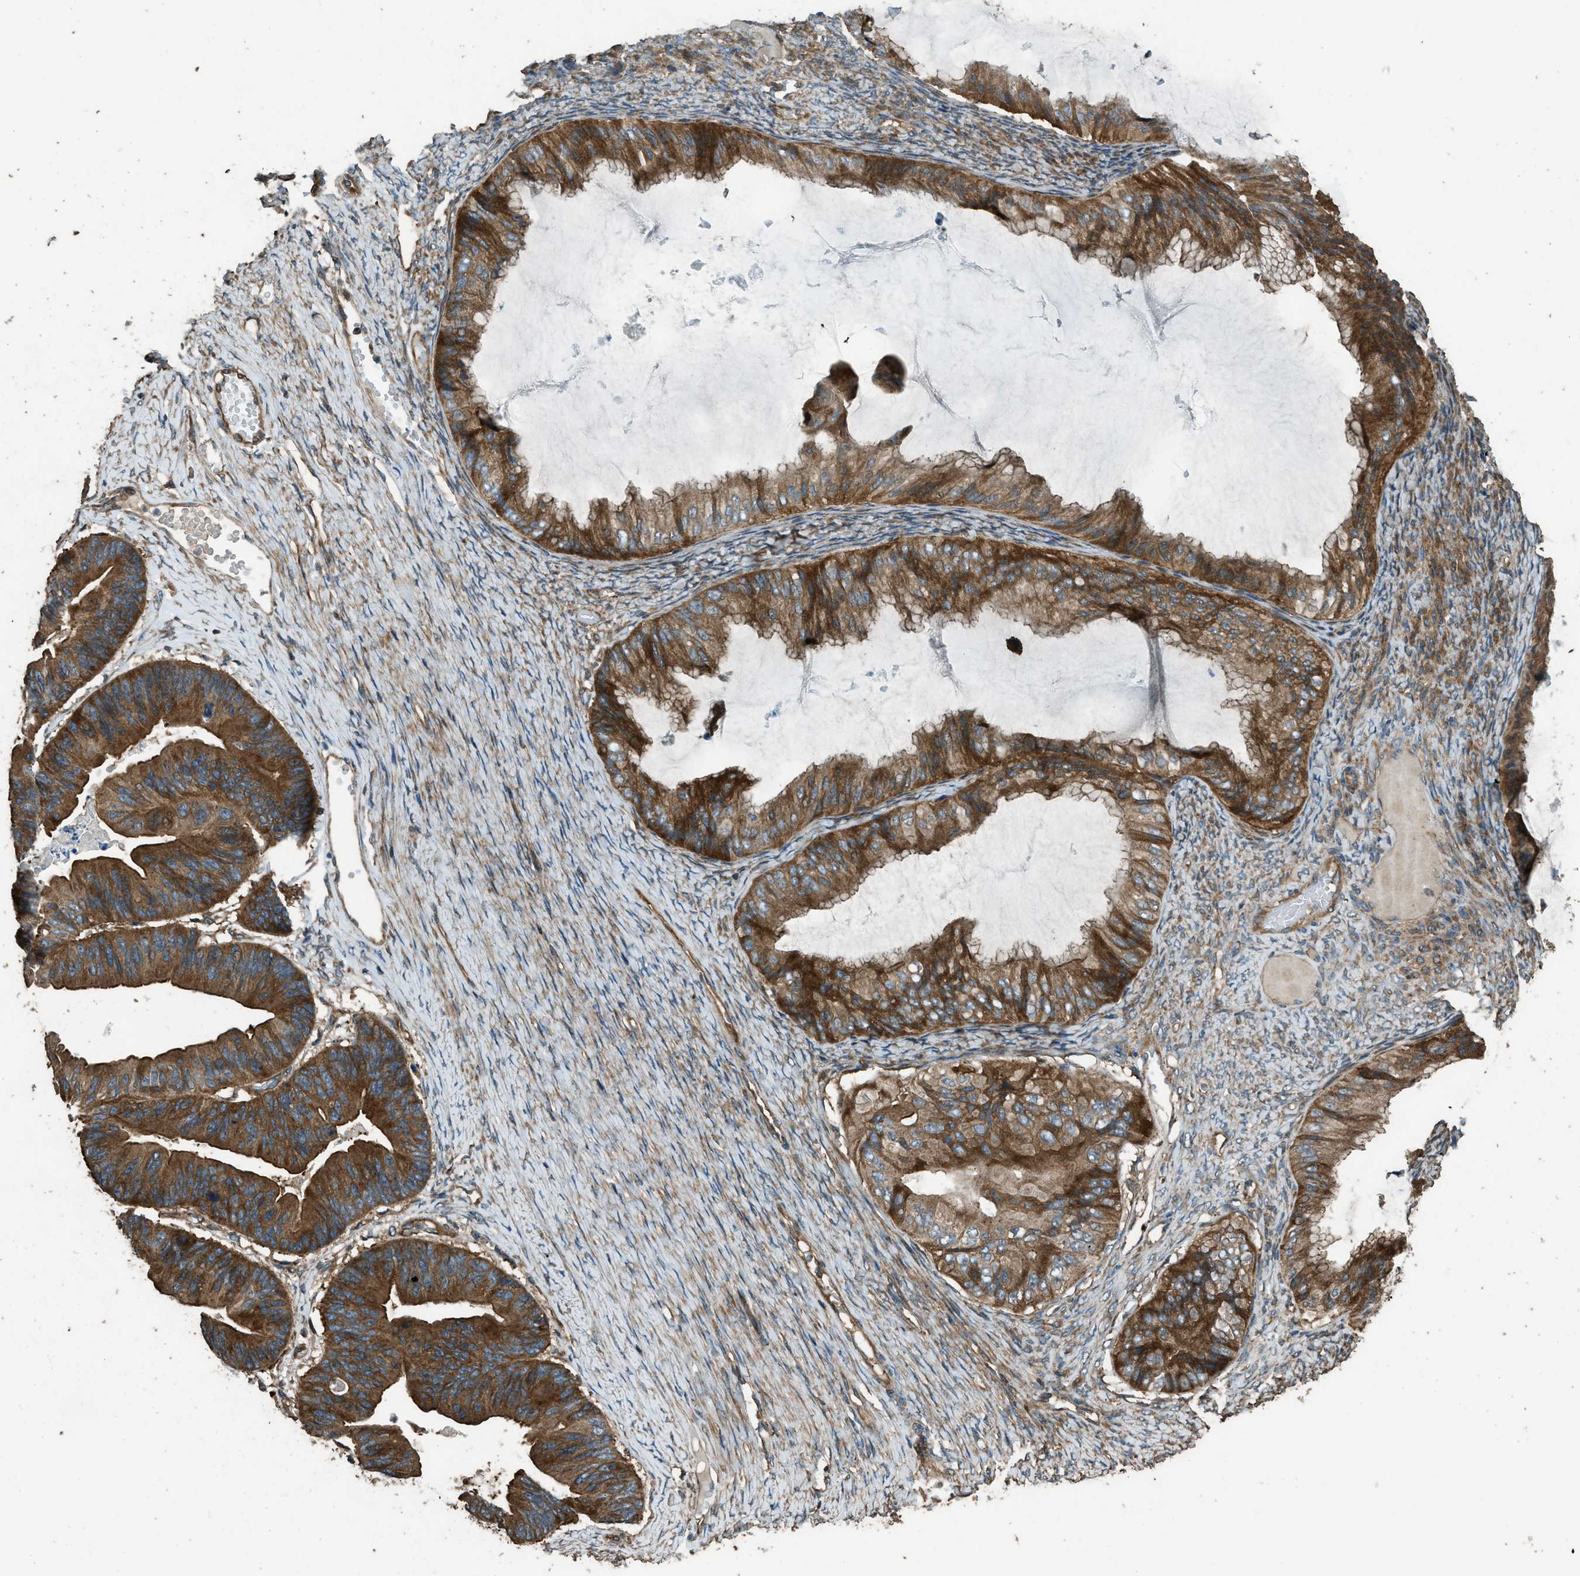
{"staining": {"intensity": "strong", "quantity": ">75%", "location": "cytoplasmic/membranous"}, "tissue": "ovarian cancer", "cell_type": "Tumor cells", "image_type": "cancer", "snomed": [{"axis": "morphology", "description": "Cystadenocarcinoma, mucinous, NOS"}, {"axis": "topography", "description": "Ovary"}], "caption": "About >75% of tumor cells in human ovarian cancer display strong cytoplasmic/membranous protein positivity as visualized by brown immunohistochemical staining.", "gene": "MARS1", "patient": {"sex": "female", "age": 61}}